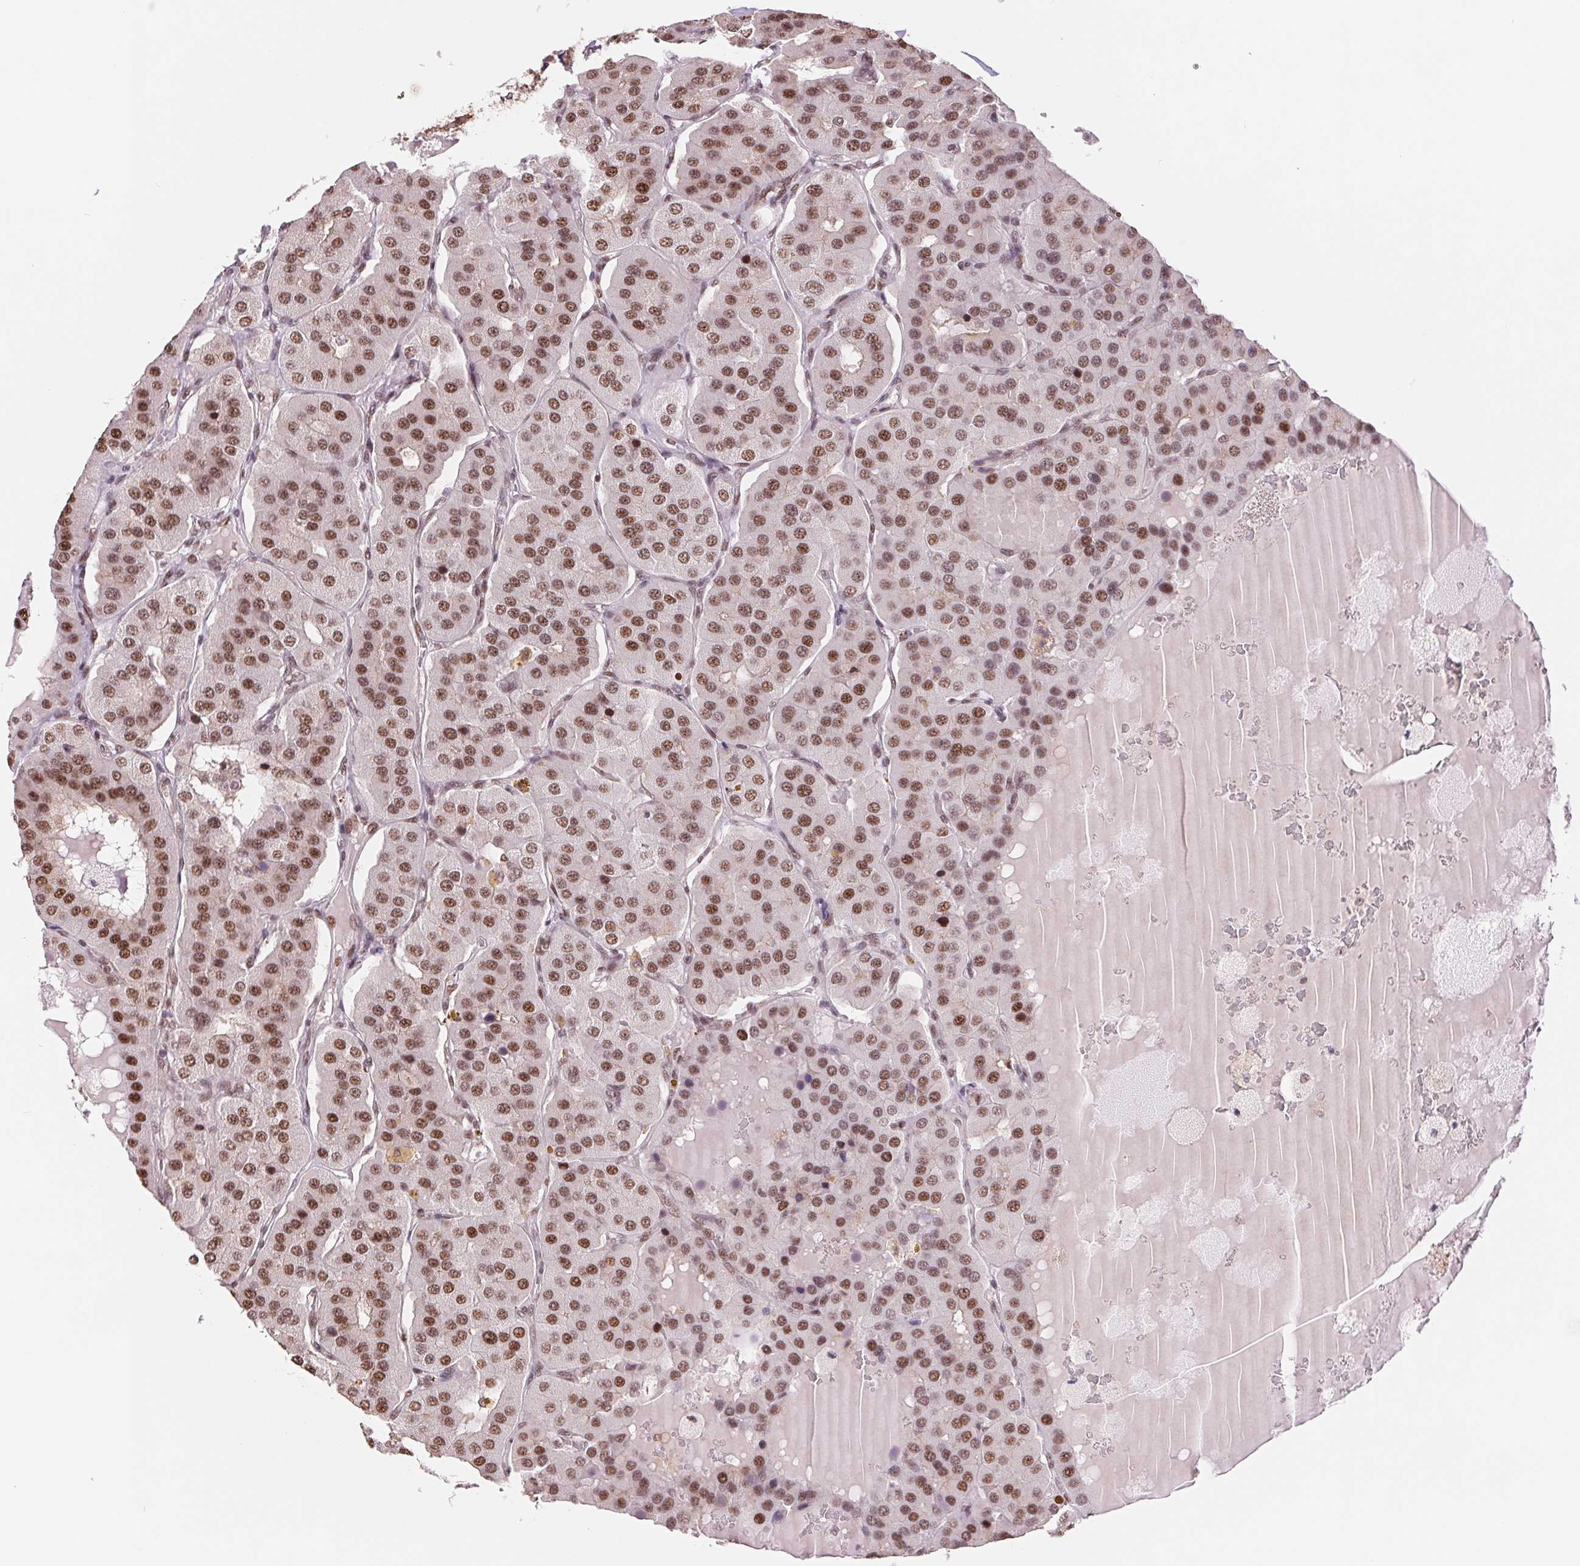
{"staining": {"intensity": "moderate", "quantity": ">75%", "location": "nuclear"}, "tissue": "parathyroid gland", "cell_type": "Glandular cells", "image_type": "normal", "snomed": [{"axis": "morphology", "description": "Normal tissue, NOS"}, {"axis": "morphology", "description": "Adenoma, NOS"}, {"axis": "topography", "description": "Parathyroid gland"}], "caption": "Benign parathyroid gland was stained to show a protein in brown. There is medium levels of moderate nuclear positivity in about >75% of glandular cells. (DAB IHC, brown staining for protein, blue staining for nuclei).", "gene": "SREK1", "patient": {"sex": "female", "age": 86}}